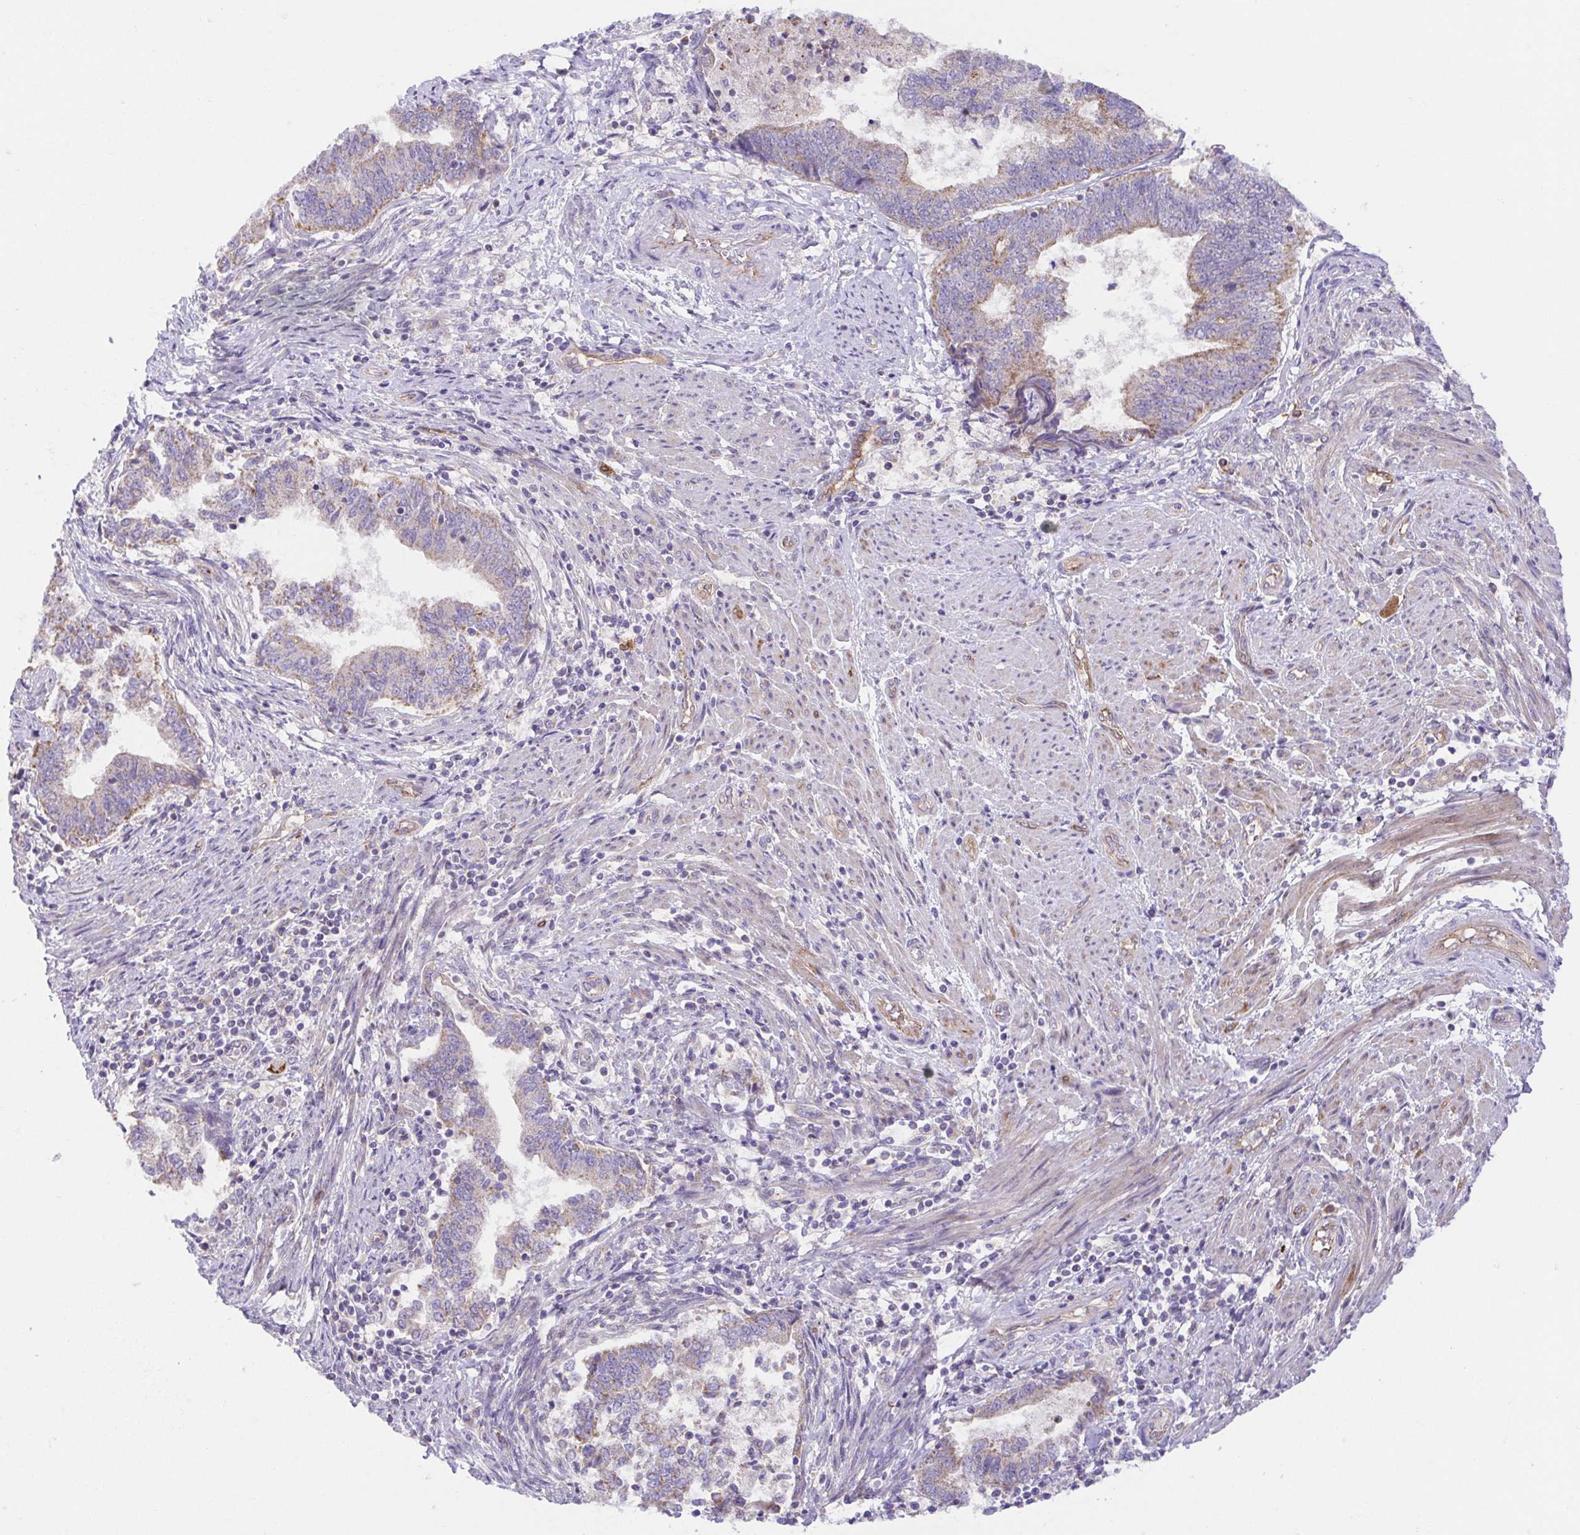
{"staining": {"intensity": "weak", "quantity": "<25%", "location": "cytoplasmic/membranous"}, "tissue": "endometrial cancer", "cell_type": "Tumor cells", "image_type": "cancer", "snomed": [{"axis": "morphology", "description": "Adenocarcinoma, NOS"}, {"axis": "topography", "description": "Endometrium"}], "caption": "Tumor cells are negative for protein expression in human adenocarcinoma (endometrial). Brightfield microscopy of IHC stained with DAB (3,3'-diaminobenzidine) (brown) and hematoxylin (blue), captured at high magnification.", "gene": "SLC13A1", "patient": {"sex": "female", "age": 65}}